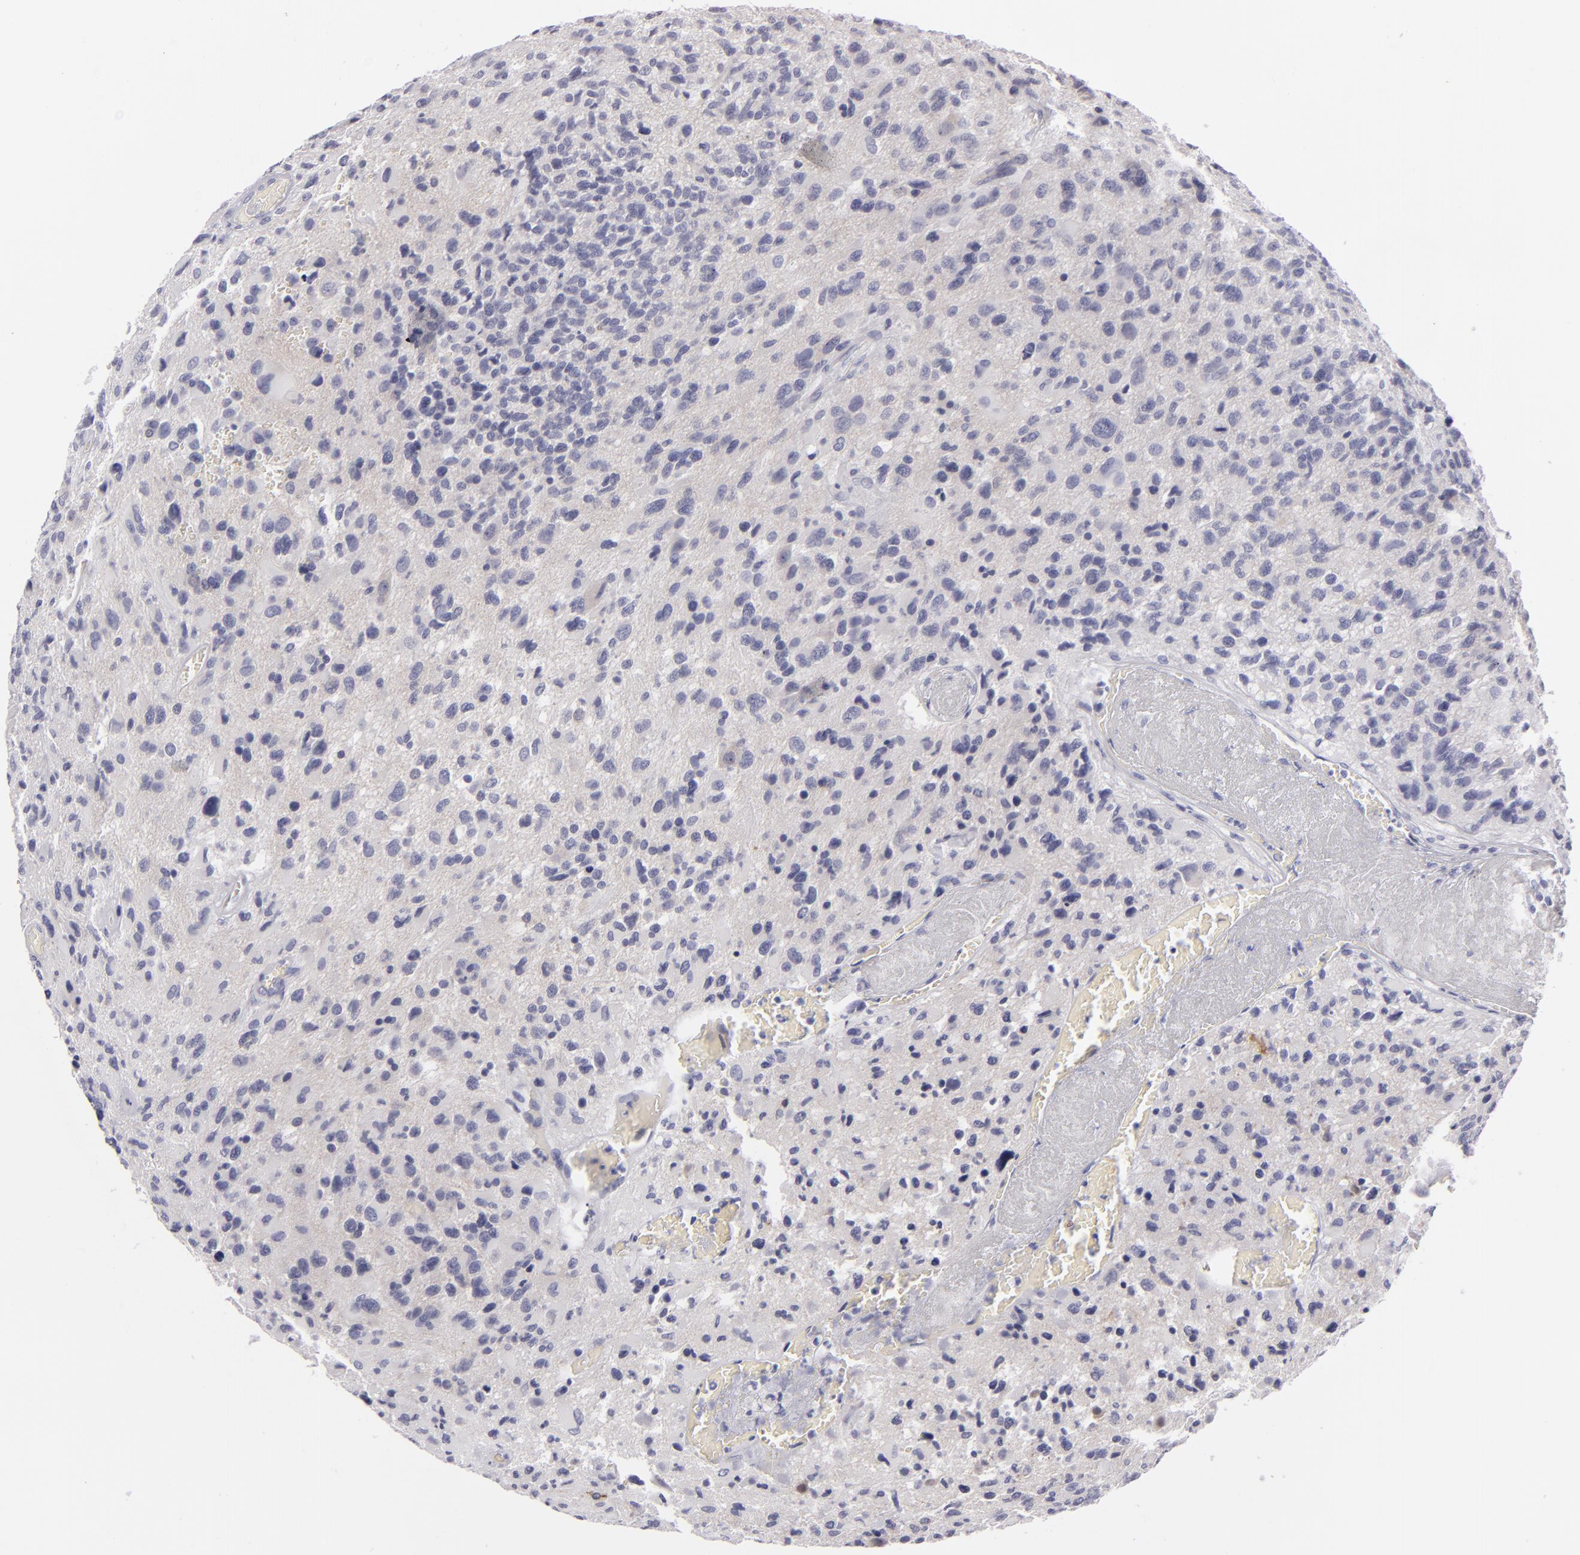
{"staining": {"intensity": "negative", "quantity": "none", "location": "none"}, "tissue": "glioma", "cell_type": "Tumor cells", "image_type": "cancer", "snomed": [{"axis": "morphology", "description": "Glioma, malignant, High grade"}, {"axis": "topography", "description": "Brain"}], "caption": "A high-resolution photomicrograph shows IHC staining of high-grade glioma (malignant), which exhibits no significant staining in tumor cells.", "gene": "DLG4", "patient": {"sex": "male", "age": 69}}